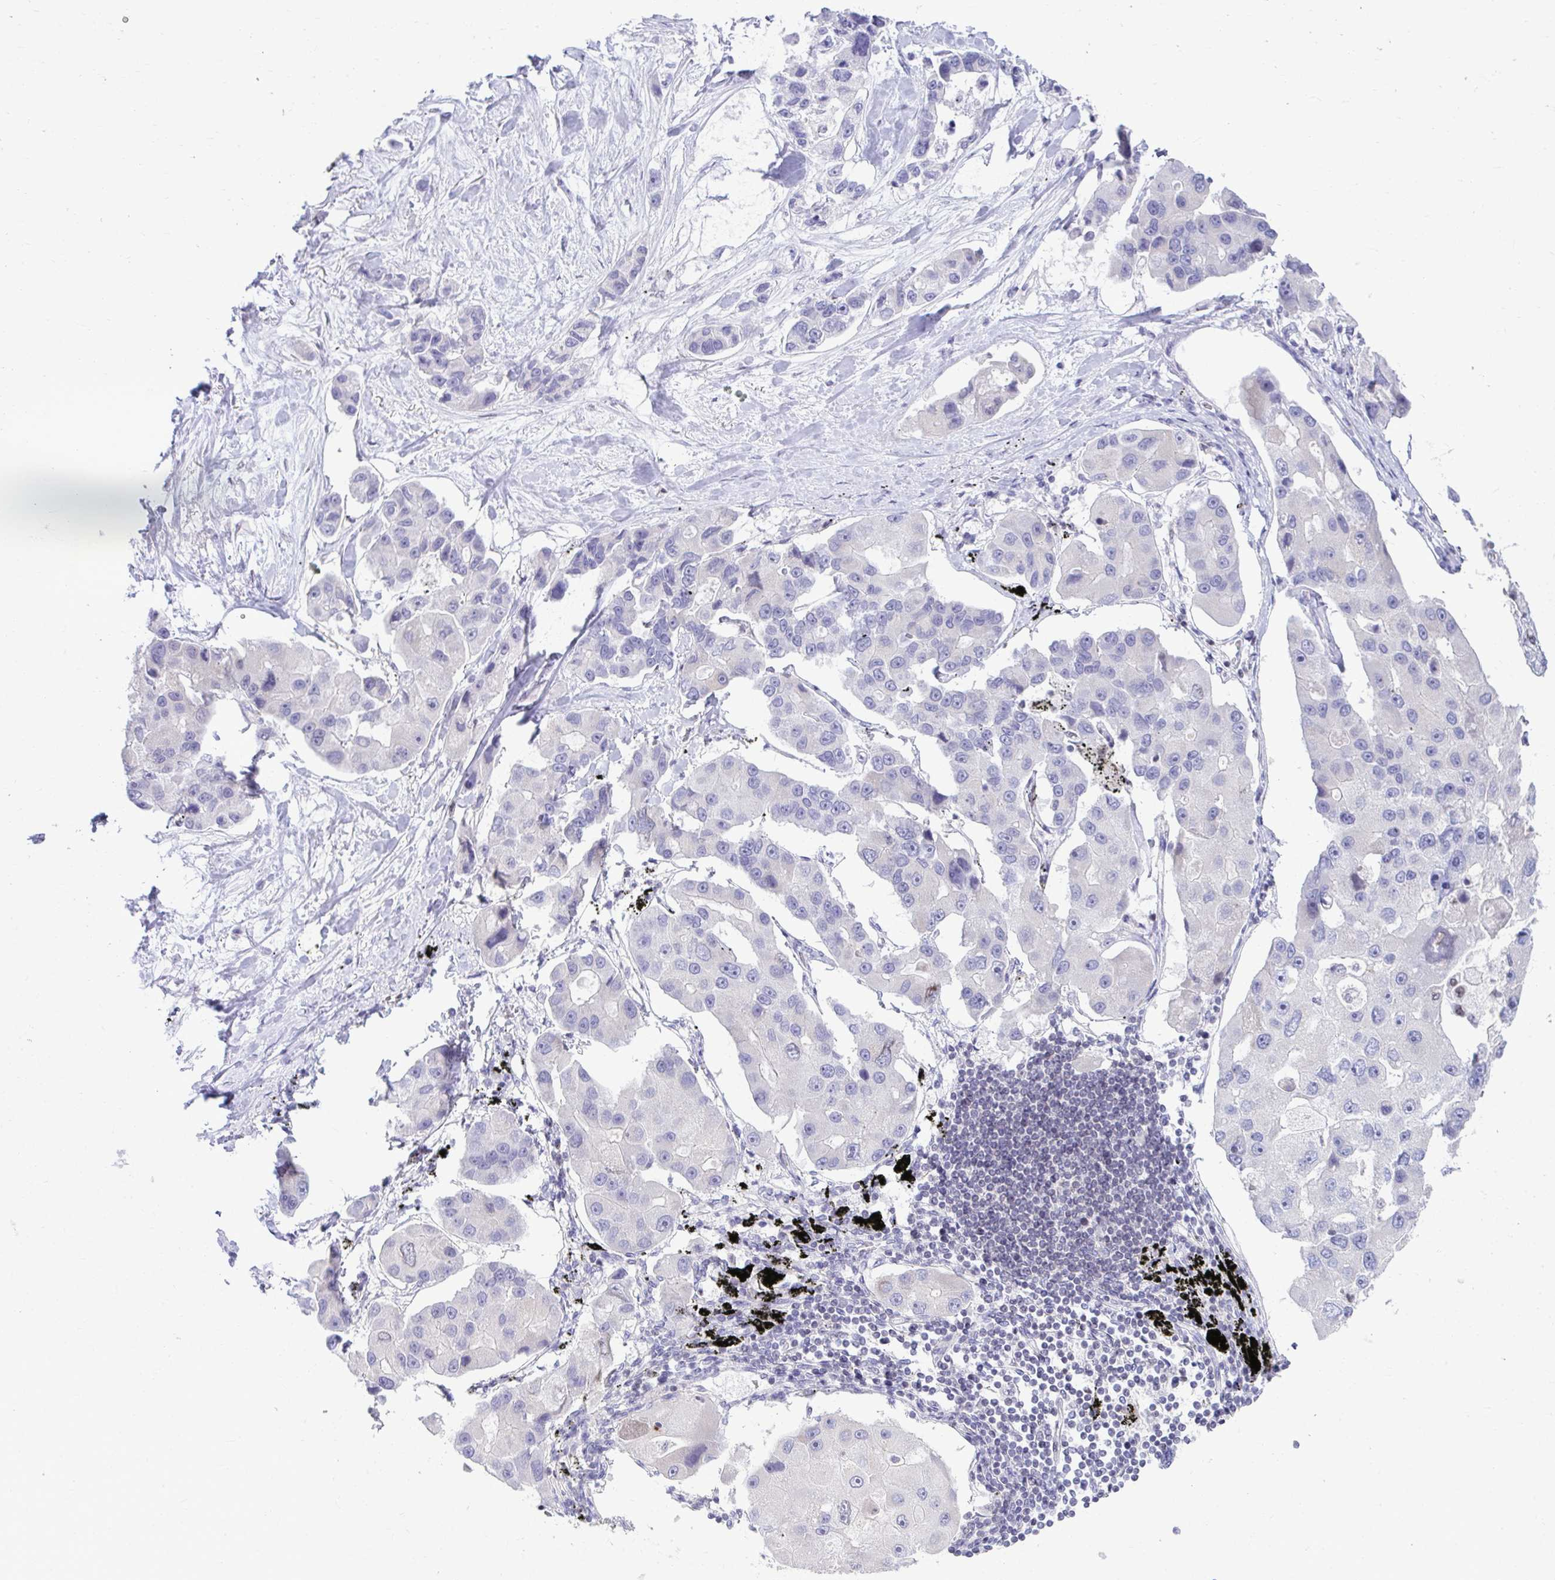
{"staining": {"intensity": "negative", "quantity": "none", "location": "none"}, "tissue": "lung cancer", "cell_type": "Tumor cells", "image_type": "cancer", "snomed": [{"axis": "morphology", "description": "Adenocarcinoma, NOS"}, {"axis": "topography", "description": "Lung"}], "caption": "The histopathology image shows no significant positivity in tumor cells of lung cancer (adenocarcinoma). (DAB (3,3'-diaminobenzidine) IHC visualized using brightfield microscopy, high magnification).", "gene": "OR7A5", "patient": {"sex": "female", "age": 54}}